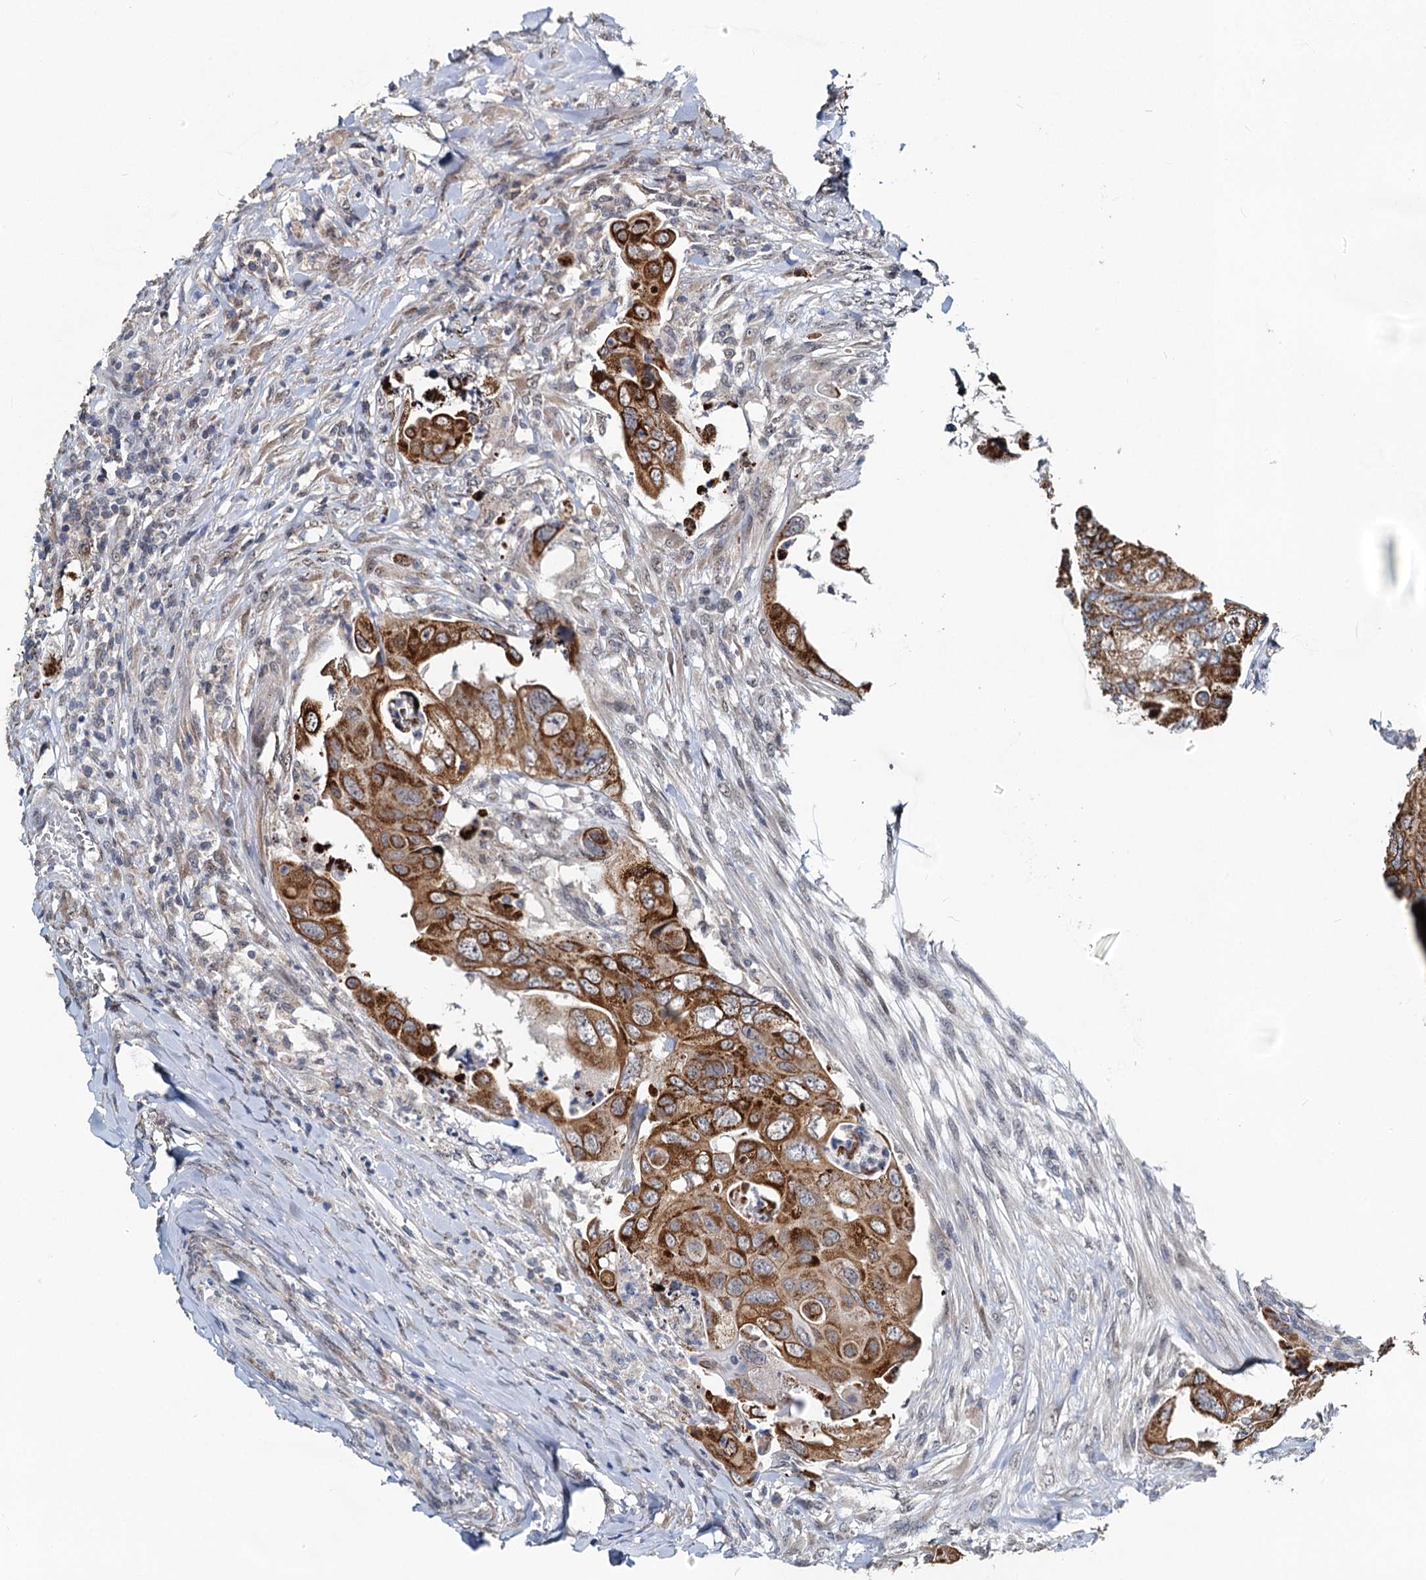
{"staining": {"intensity": "strong", "quantity": ">75%", "location": "cytoplasmic/membranous"}, "tissue": "colorectal cancer", "cell_type": "Tumor cells", "image_type": "cancer", "snomed": [{"axis": "morphology", "description": "Adenocarcinoma, NOS"}, {"axis": "topography", "description": "Rectum"}], "caption": "Colorectal adenocarcinoma stained for a protein reveals strong cytoplasmic/membranous positivity in tumor cells.", "gene": "RITA1", "patient": {"sex": "male", "age": 63}}